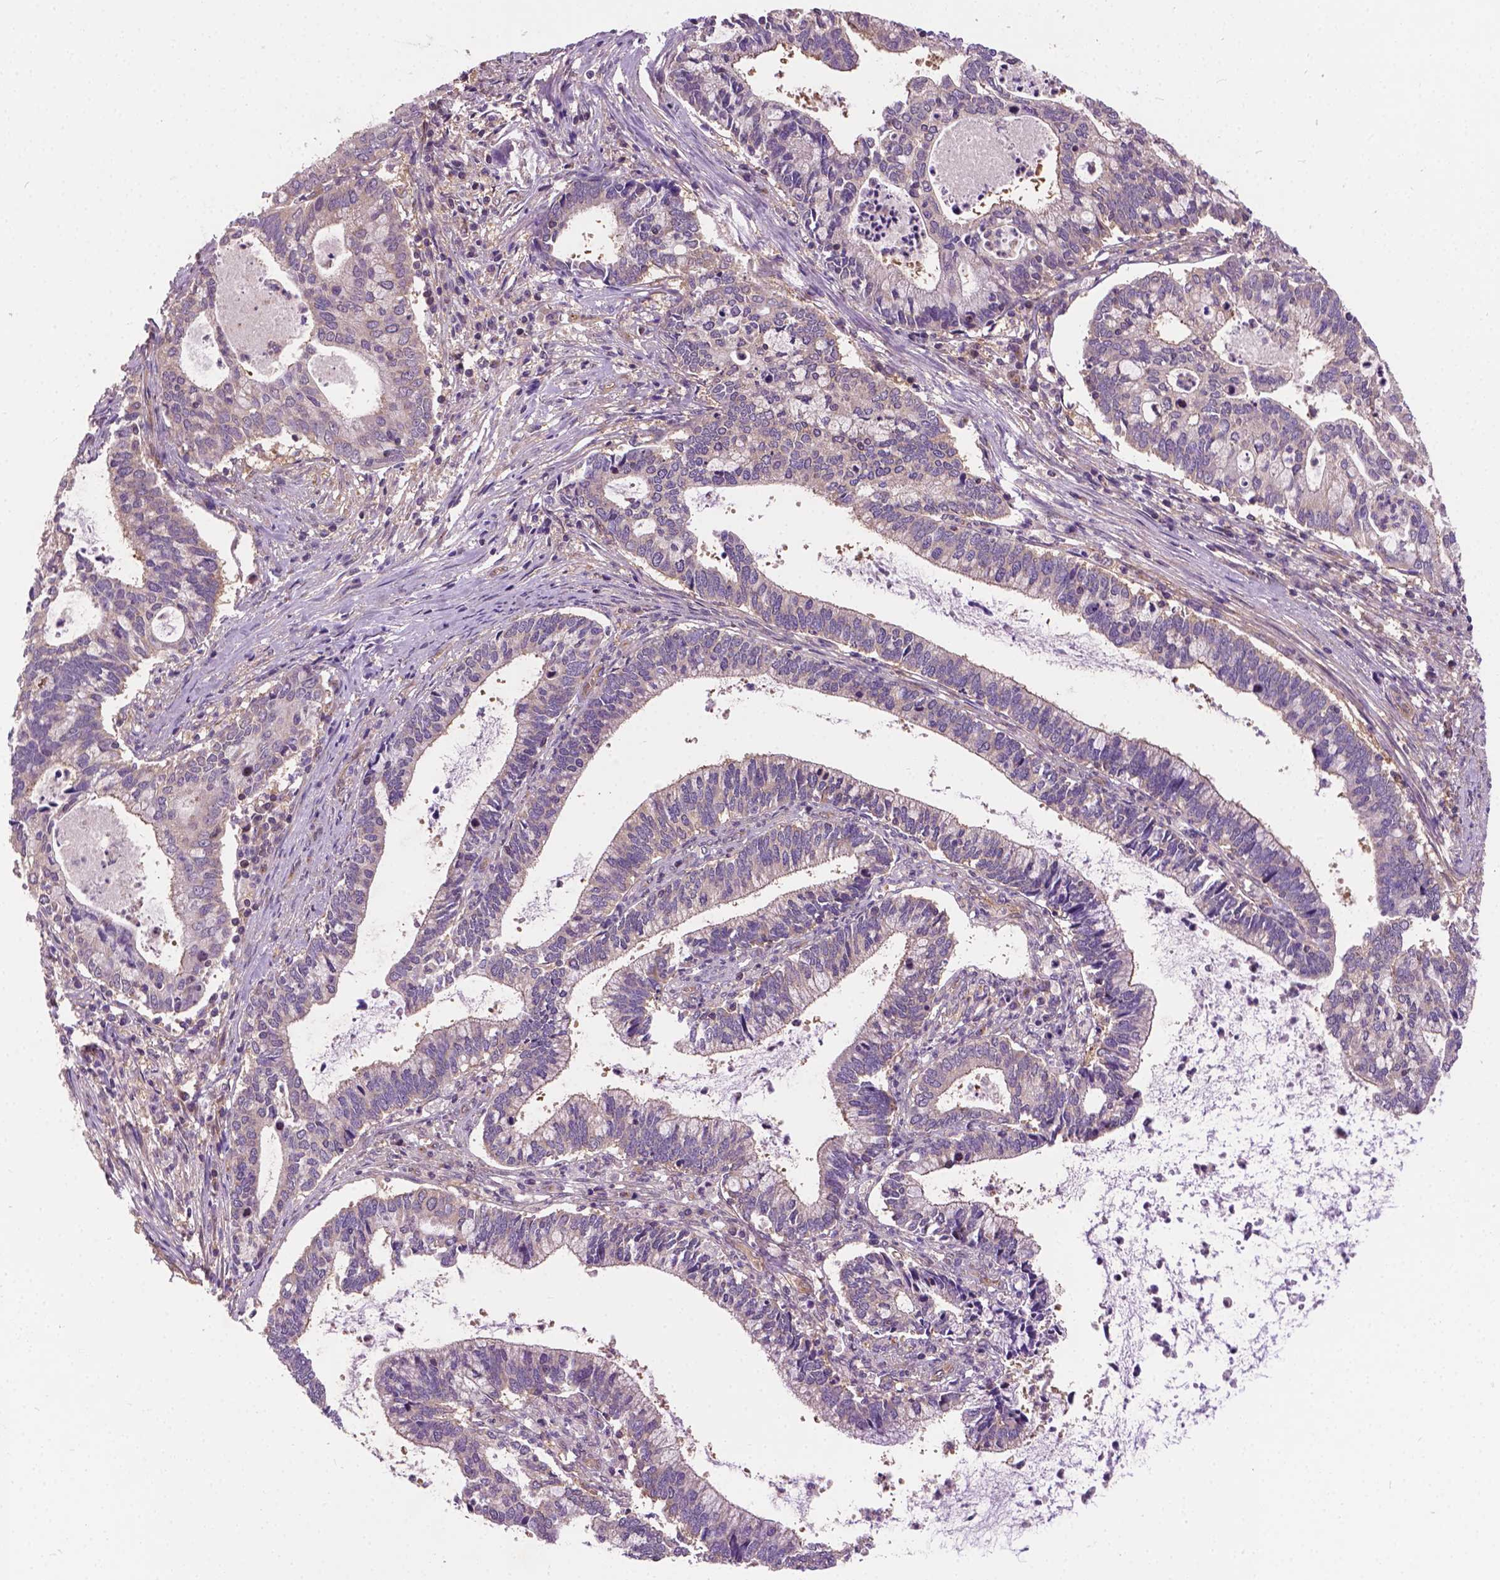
{"staining": {"intensity": "negative", "quantity": "none", "location": "none"}, "tissue": "cervical cancer", "cell_type": "Tumor cells", "image_type": "cancer", "snomed": [{"axis": "morphology", "description": "Adenocarcinoma, NOS"}, {"axis": "topography", "description": "Cervix"}], "caption": "Immunohistochemical staining of cervical cancer displays no significant positivity in tumor cells.", "gene": "MZT1", "patient": {"sex": "female", "age": 42}}